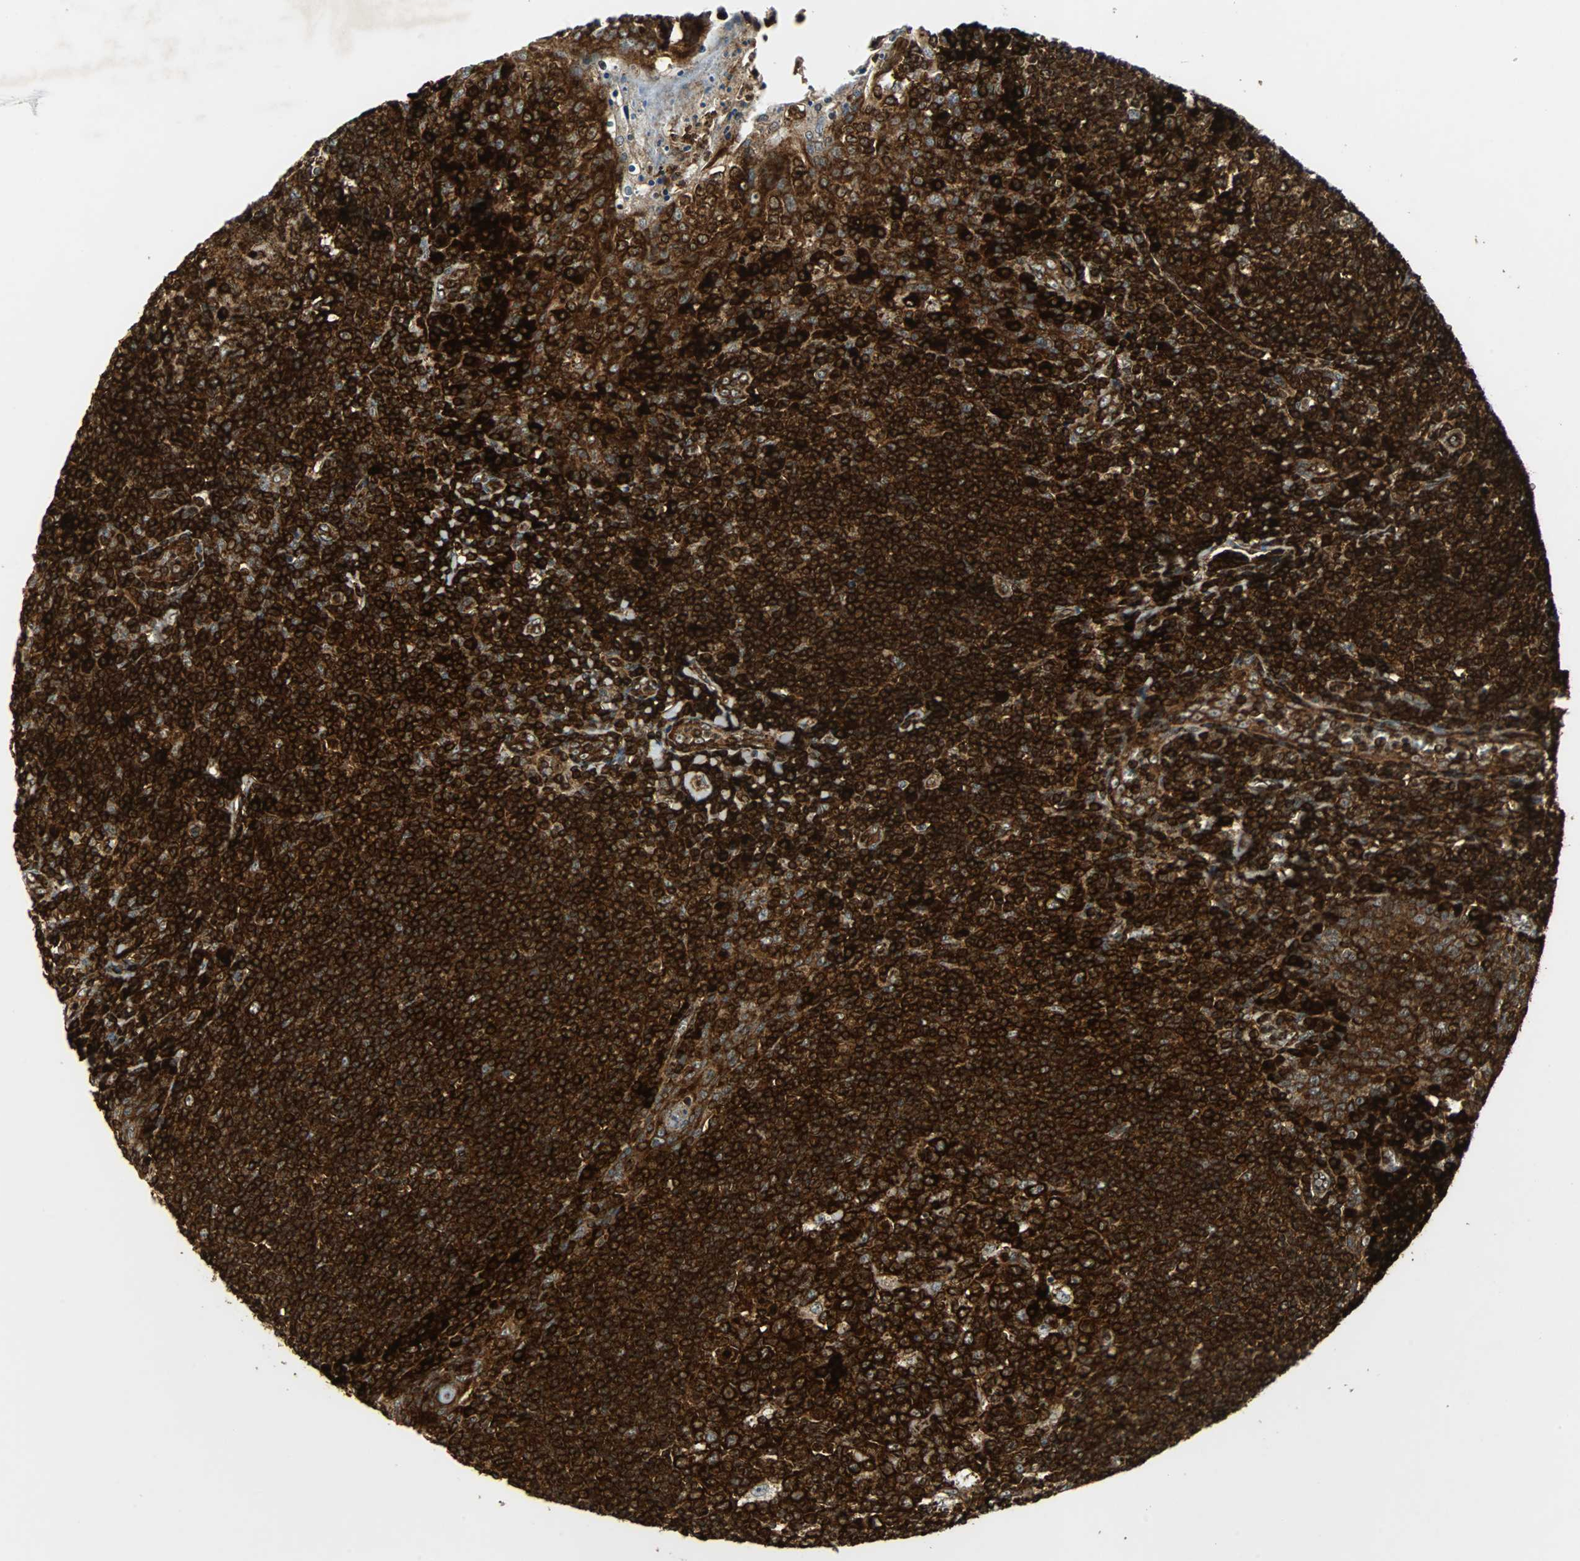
{"staining": {"intensity": "strong", "quantity": ">75%", "location": "cytoplasmic/membranous"}, "tissue": "tonsil", "cell_type": "Germinal center cells", "image_type": "normal", "snomed": [{"axis": "morphology", "description": "Normal tissue, NOS"}, {"axis": "topography", "description": "Tonsil"}], "caption": "The immunohistochemical stain labels strong cytoplasmic/membranous staining in germinal center cells of unremarkable tonsil.", "gene": "TUBA4A", "patient": {"sex": "male", "age": 31}}